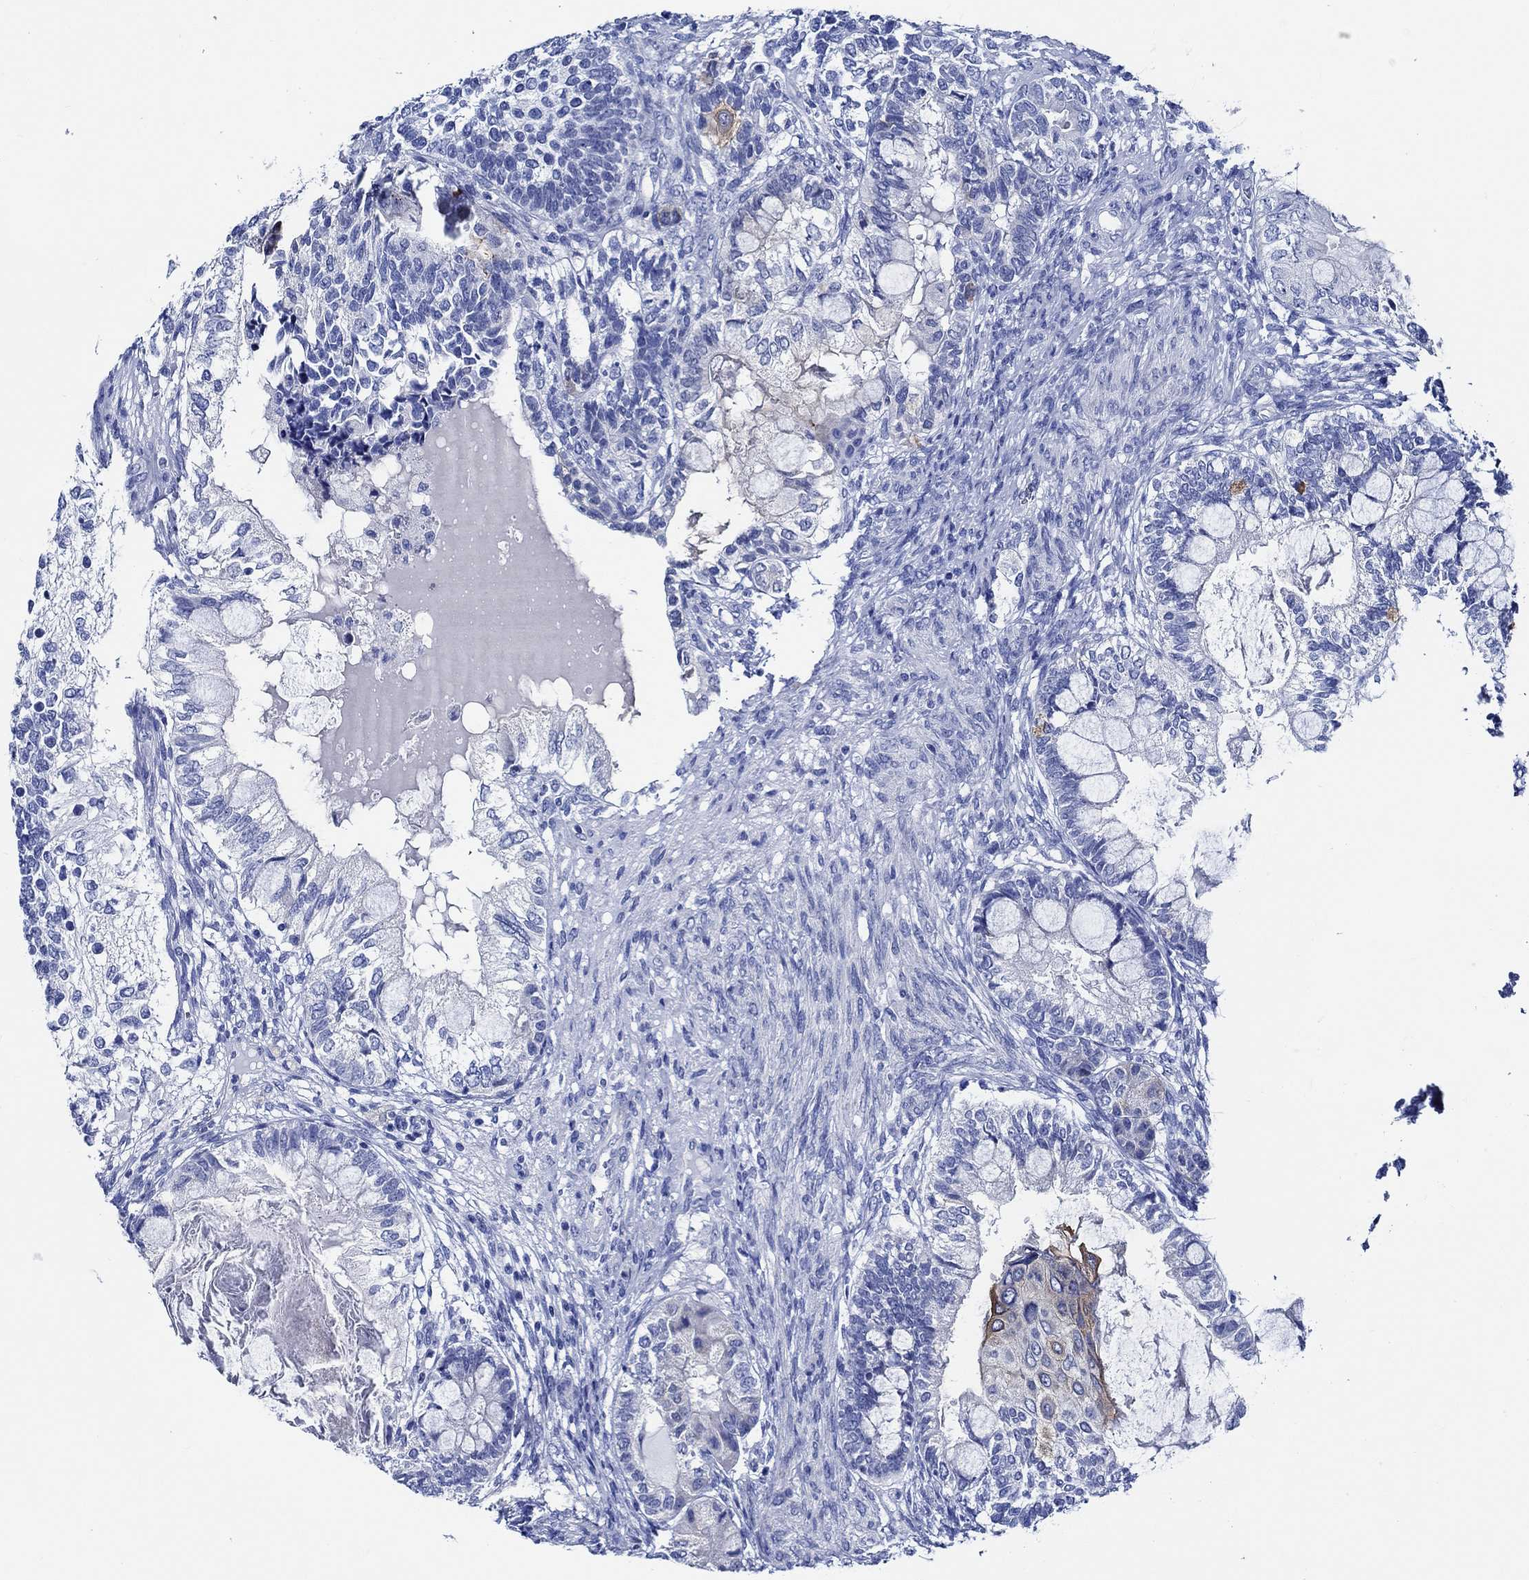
{"staining": {"intensity": "negative", "quantity": "none", "location": "none"}, "tissue": "testis cancer", "cell_type": "Tumor cells", "image_type": "cancer", "snomed": [{"axis": "morphology", "description": "Seminoma, NOS"}, {"axis": "morphology", "description": "Carcinoma, Embryonal, NOS"}, {"axis": "topography", "description": "Testis"}], "caption": "Immunohistochemical staining of seminoma (testis) reveals no significant positivity in tumor cells.", "gene": "WDR62", "patient": {"sex": "male", "age": 41}}